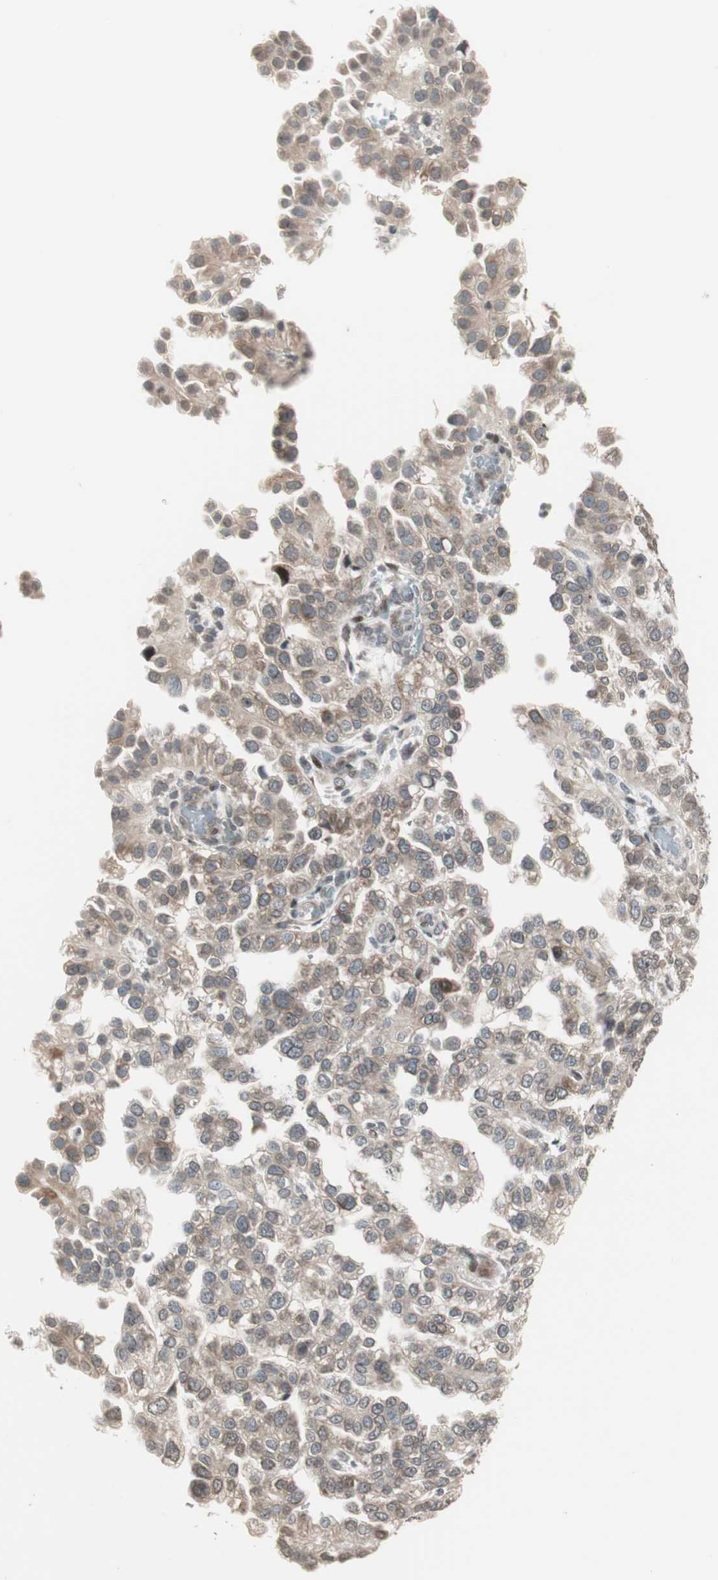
{"staining": {"intensity": "weak", "quantity": ">75%", "location": "cytoplasmic/membranous"}, "tissue": "endometrial cancer", "cell_type": "Tumor cells", "image_type": "cancer", "snomed": [{"axis": "morphology", "description": "Adenocarcinoma, NOS"}, {"axis": "topography", "description": "Endometrium"}], "caption": "Endometrial adenocarcinoma stained for a protein (brown) displays weak cytoplasmic/membranous positive staining in about >75% of tumor cells.", "gene": "CBLC", "patient": {"sex": "female", "age": 85}}